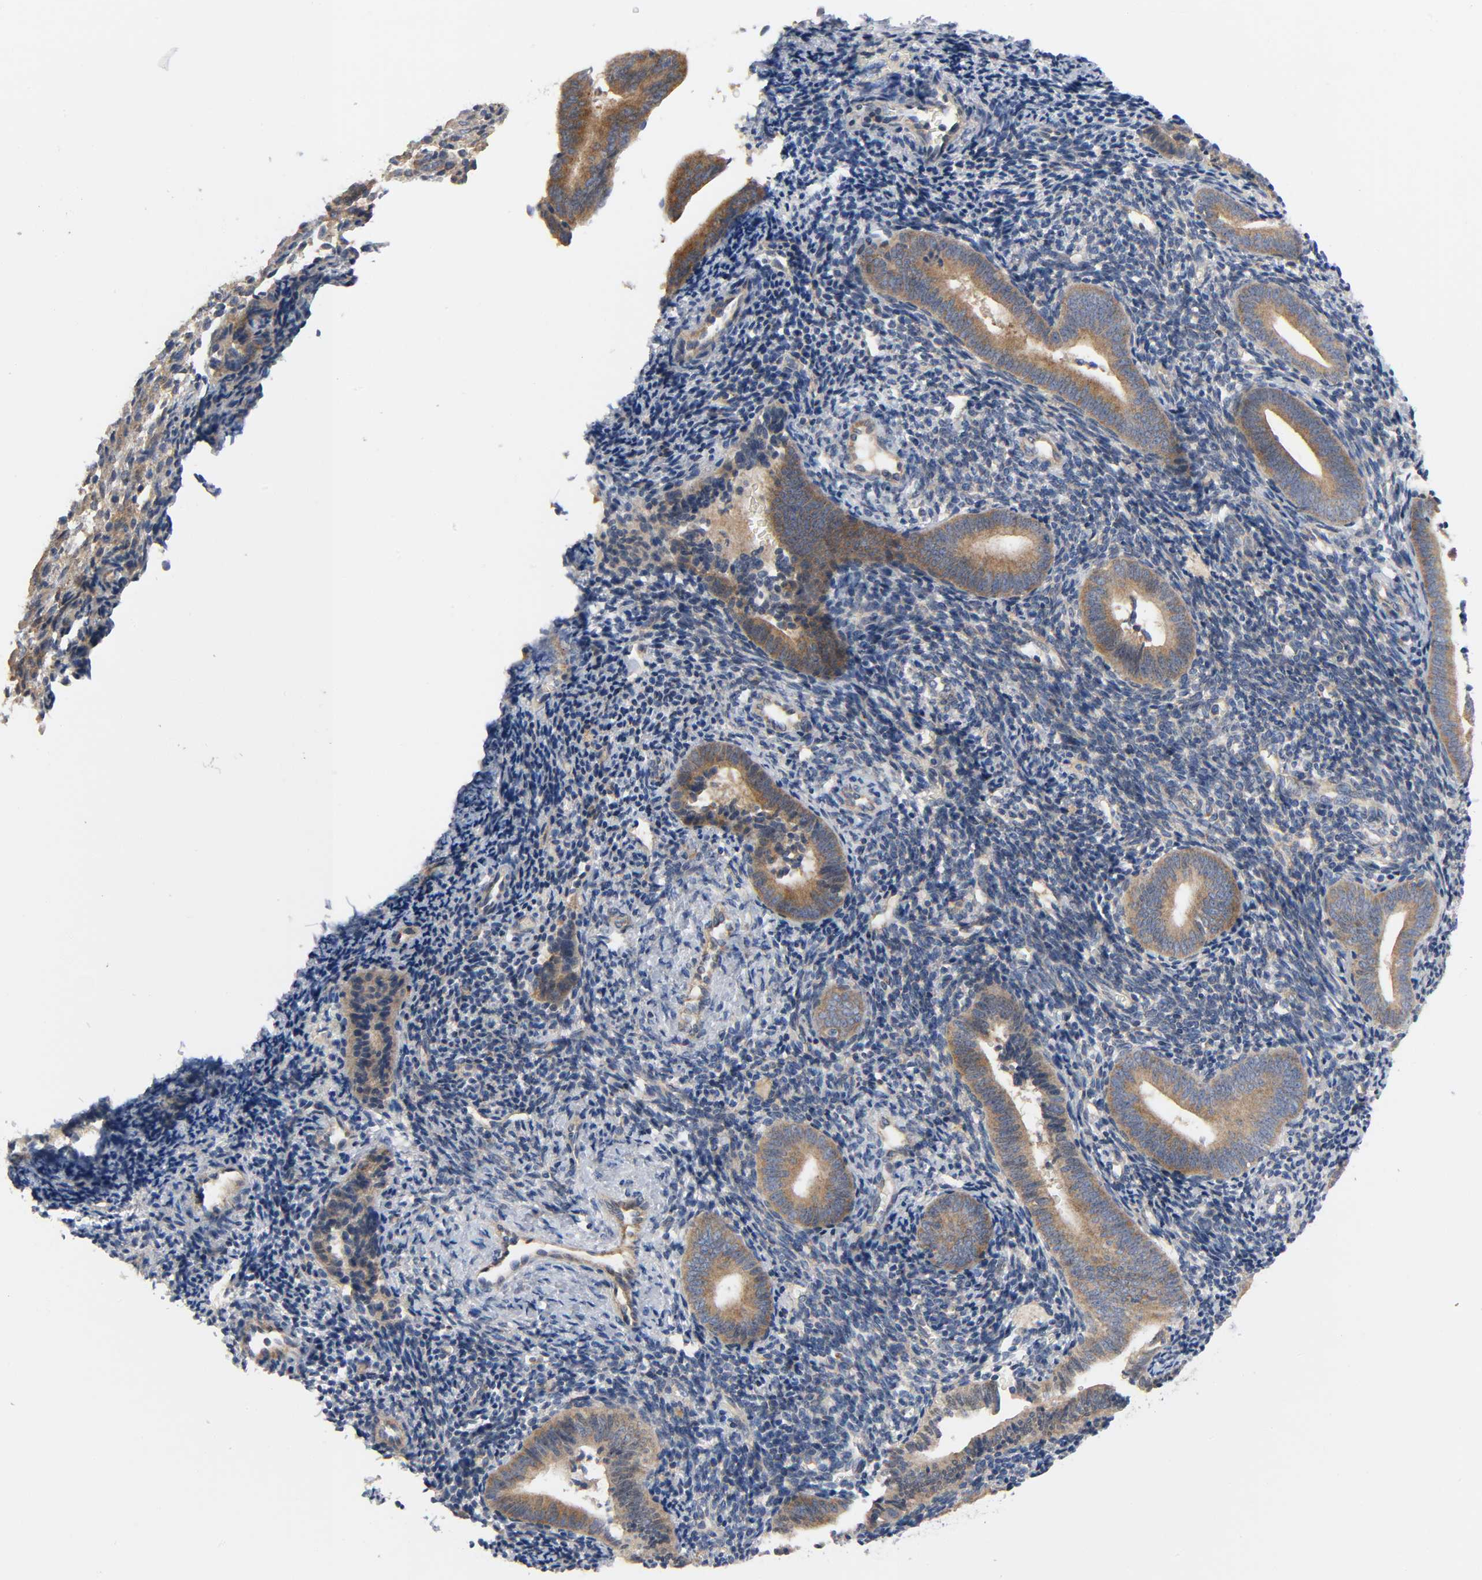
{"staining": {"intensity": "weak", "quantity": "25%-75%", "location": "cytoplasmic/membranous"}, "tissue": "endometrium", "cell_type": "Cells in endometrial stroma", "image_type": "normal", "snomed": [{"axis": "morphology", "description": "Normal tissue, NOS"}, {"axis": "topography", "description": "Uterus"}, {"axis": "topography", "description": "Endometrium"}], "caption": "High-magnification brightfield microscopy of normal endometrium stained with DAB (3,3'-diaminobenzidine) (brown) and counterstained with hematoxylin (blue). cells in endometrial stroma exhibit weak cytoplasmic/membranous positivity is identified in approximately25%-75% of cells.", "gene": "HDAC6", "patient": {"sex": "female", "age": 33}}